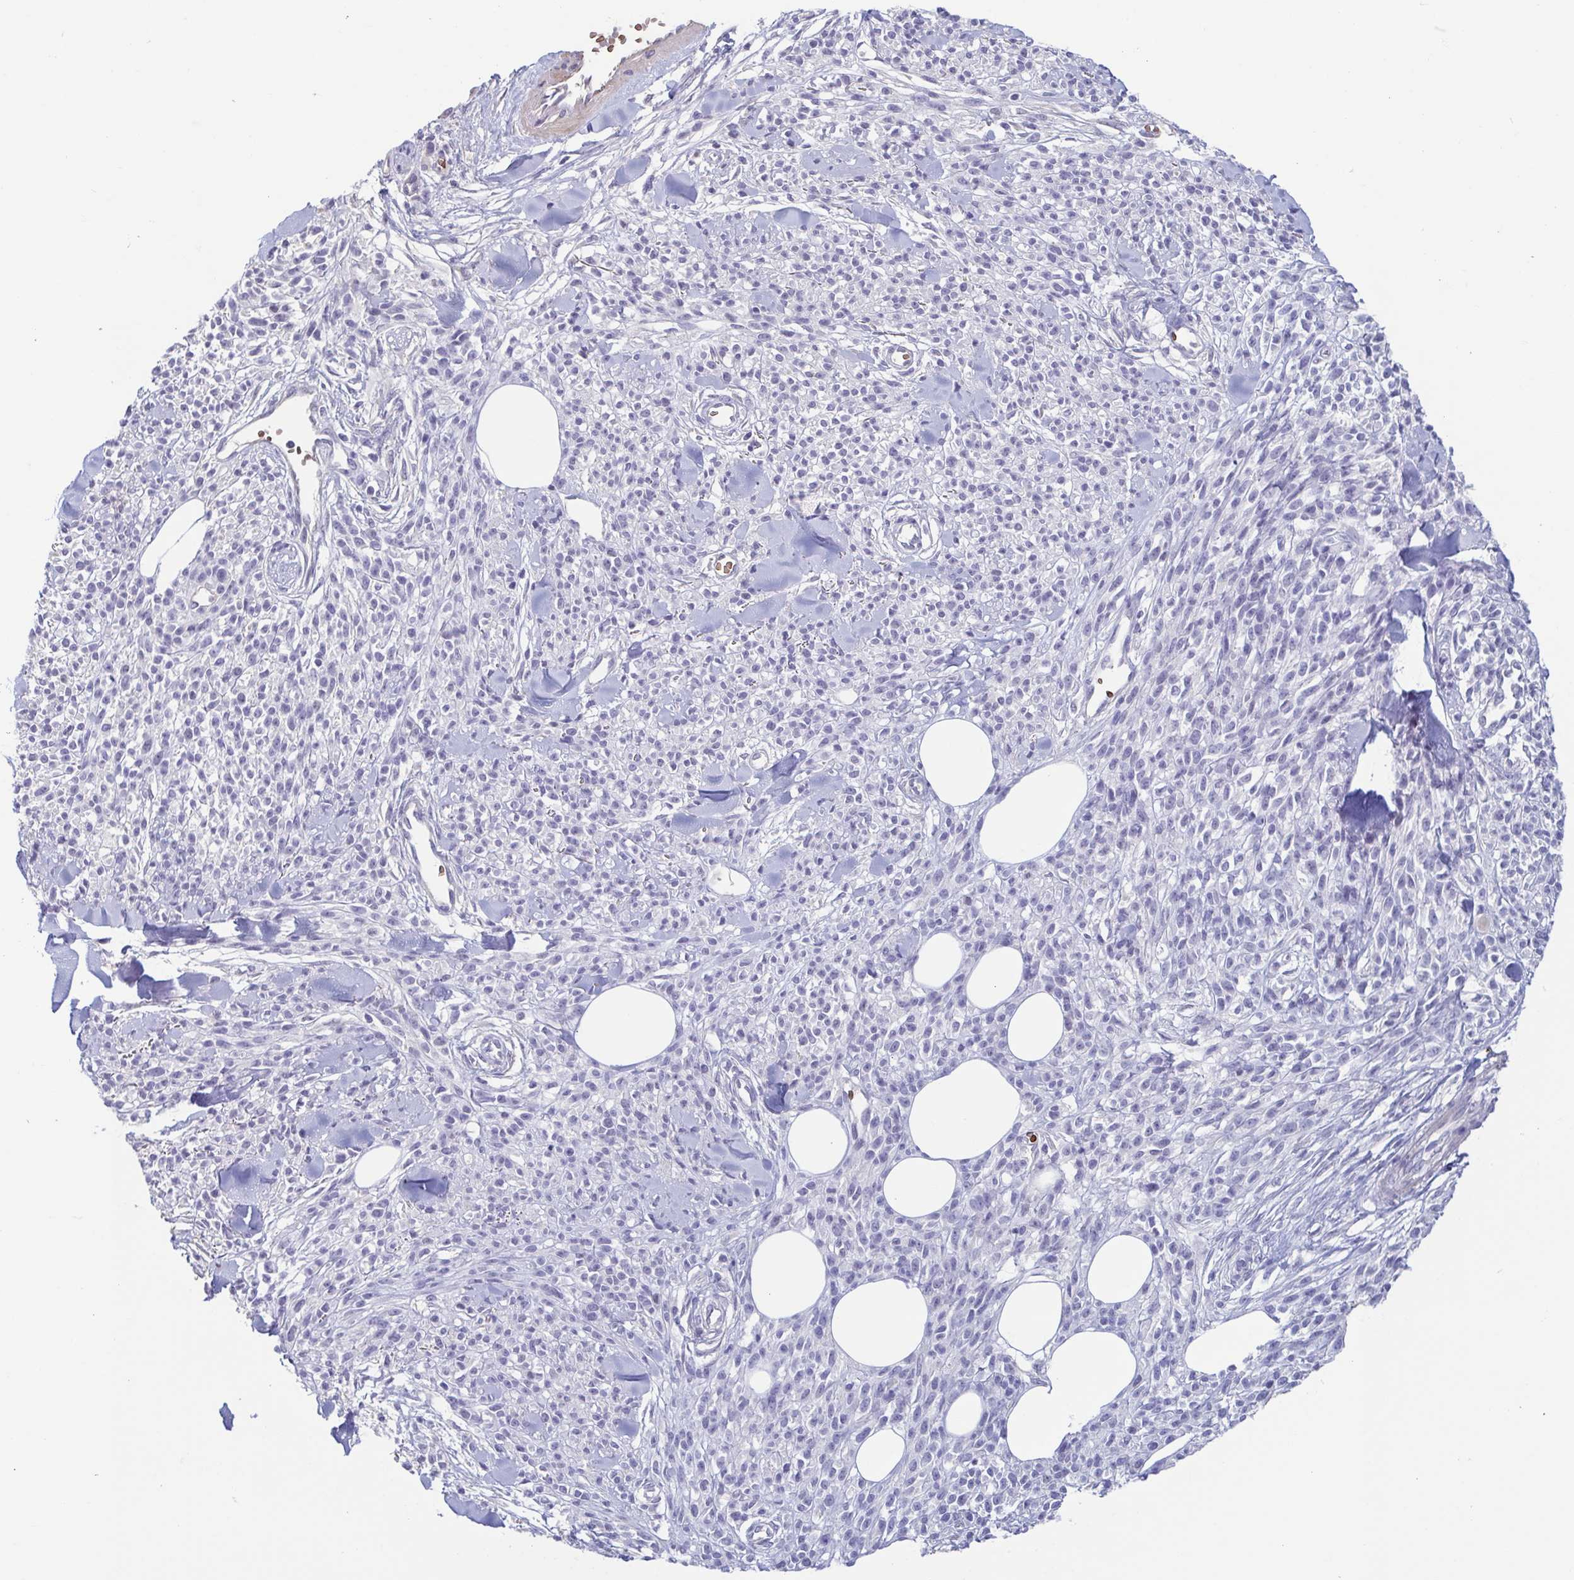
{"staining": {"intensity": "negative", "quantity": "none", "location": "none"}, "tissue": "melanoma", "cell_type": "Tumor cells", "image_type": "cancer", "snomed": [{"axis": "morphology", "description": "Malignant melanoma, NOS"}, {"axis": "topography", "description": "Skin"}, {"axis": "topography", "description": "Skin of trunk"}], "caption": "Human melanoma stained for a protein using immunohistochemistry (IHC) reveals no positivity in tumor cells.", "gene": "MORC4", "patient": {"sex": "male", "age": 74}}